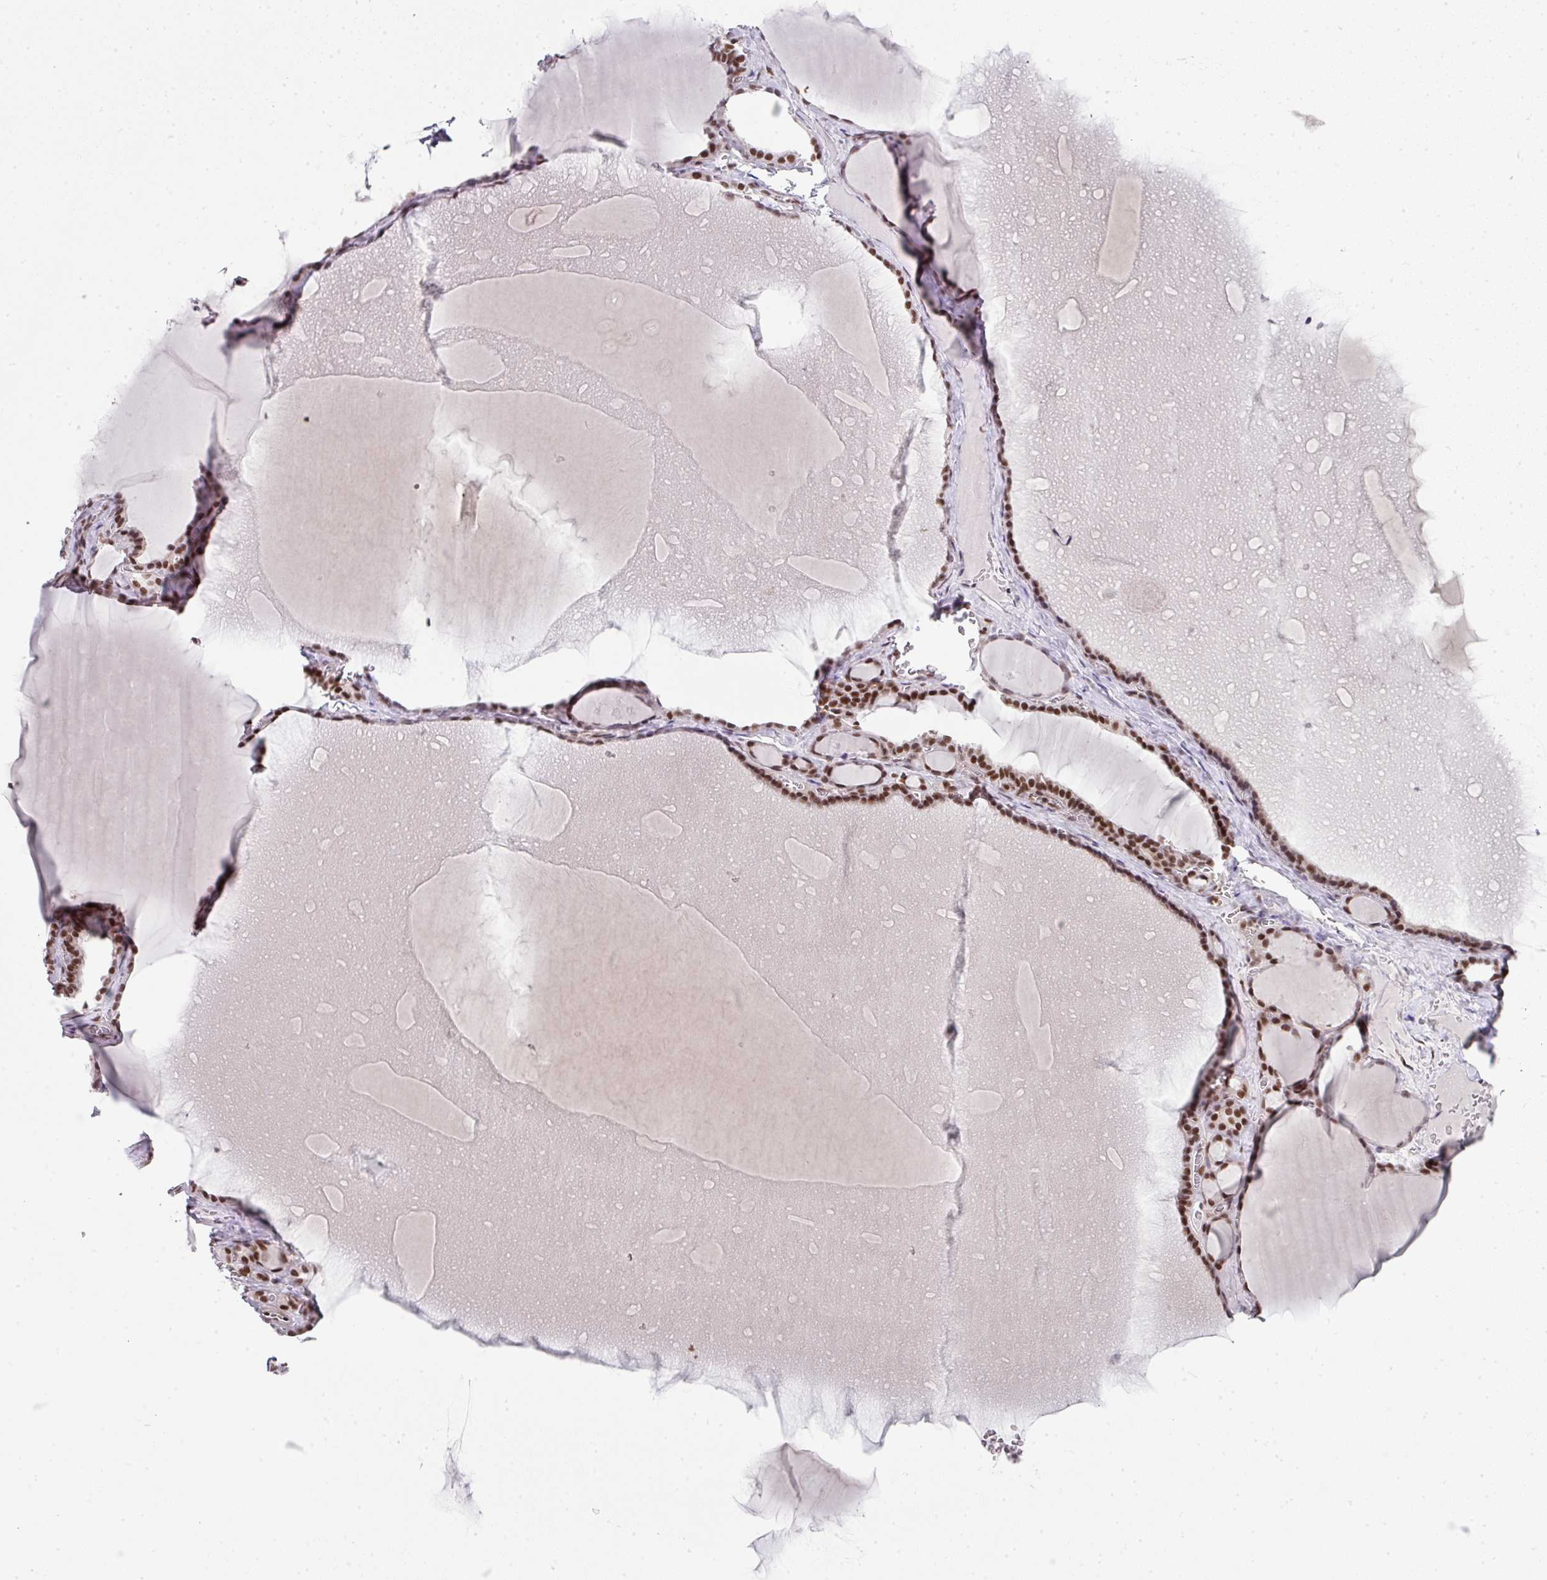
{"staining": {"intensity": "moderate", "quantity": ">75%", "location": "nuclear"}, "tissue": "thyroid gland", "cell_type": "Glandular cells", "image_type": "normal", "snomed": [{"axis": "morphology", "description": "Normal tissue, NOS"}, {"axis": "topography", "description": "Thyroid gland"}], "caption": "Thyroid gland stained with immunohistochemistry displays moderate nuclear expression in about >75% of glandular cells. The protein of interest is shown in brown color, while the nuclei are stained blue.", "gene": "NFYA", "patient": {"sex": "female", "age": 49}}